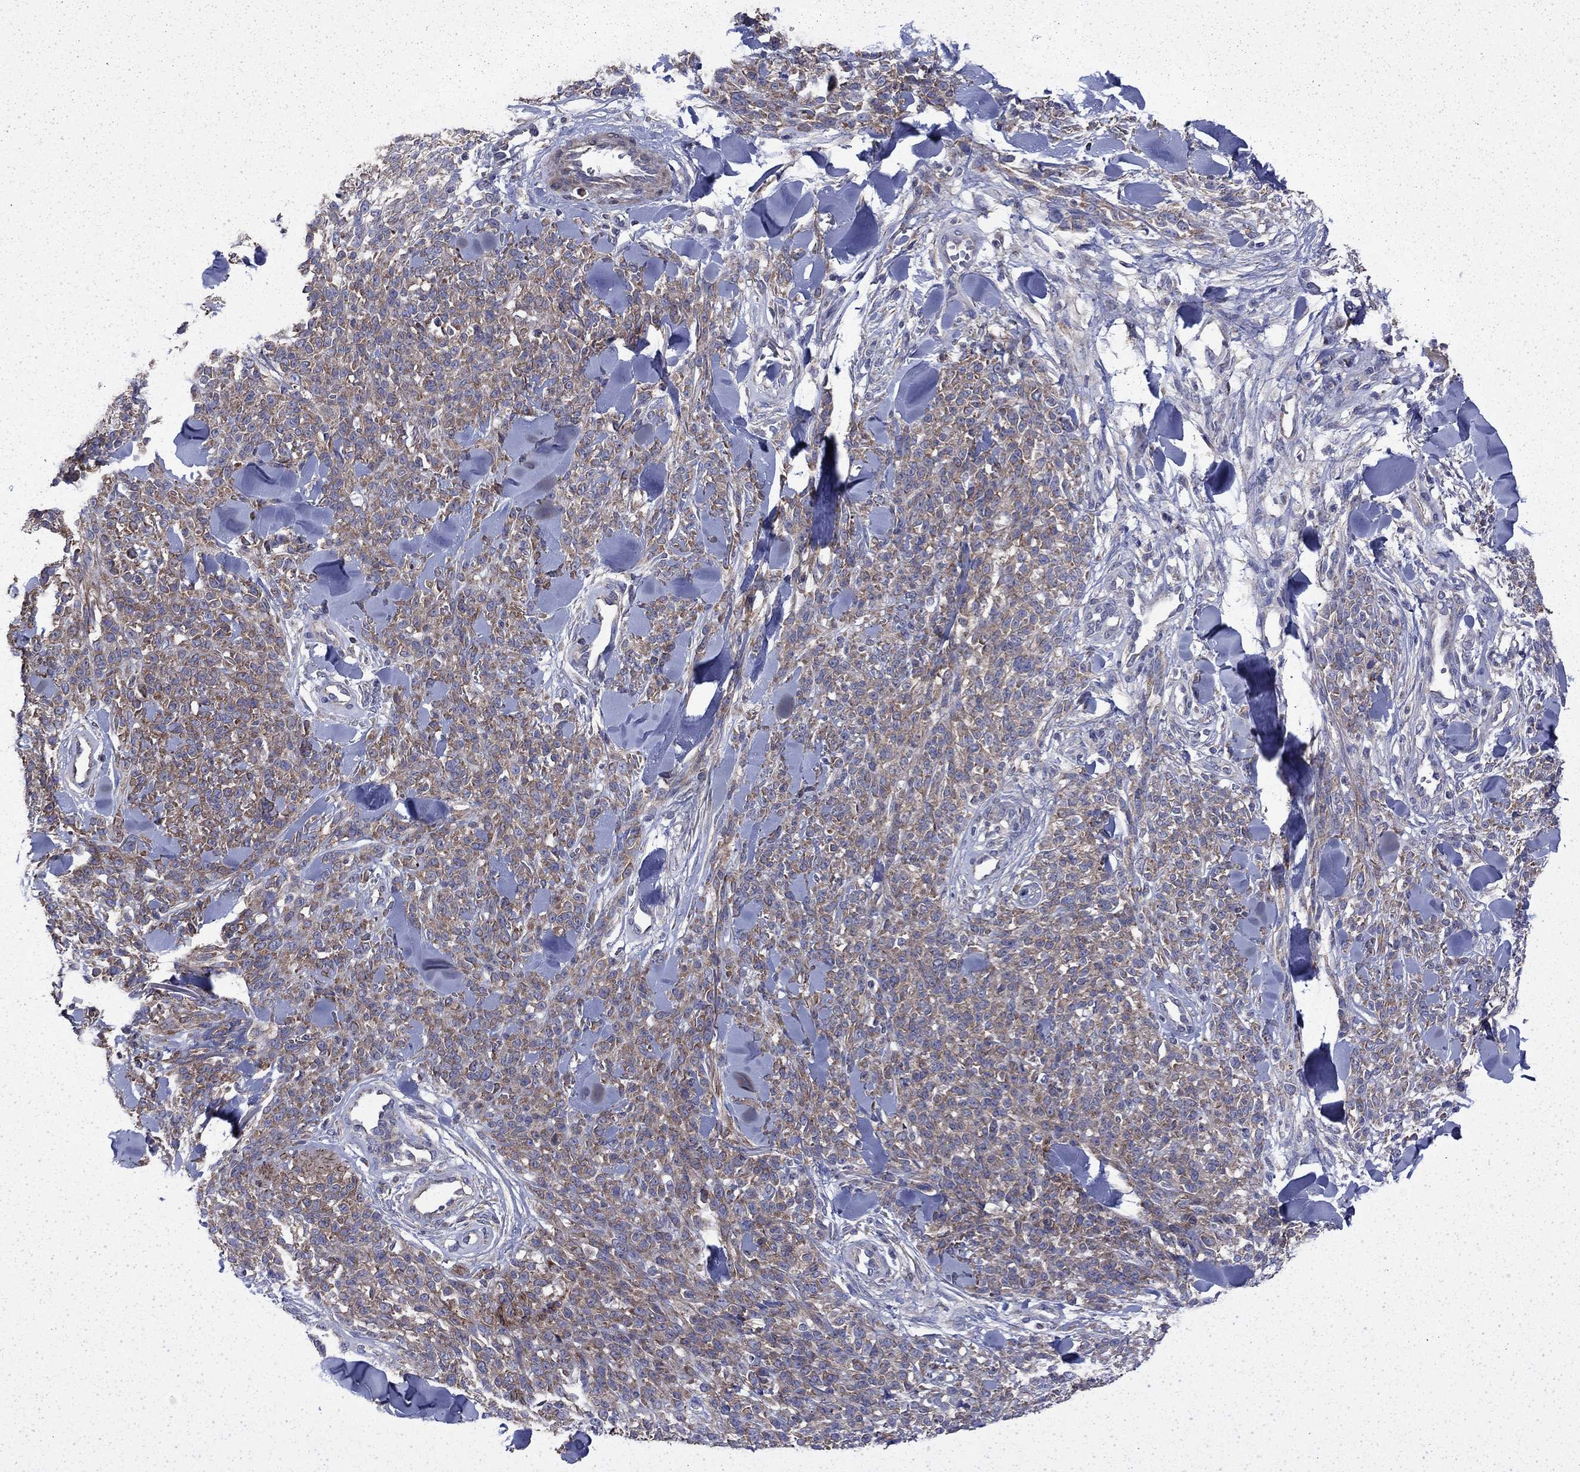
{"staining": {"intensity": "moderate", "quantity": ">75%", "location": "cytoplasmic/membranous"}, "tissue": "melanoma", "cell_type": "Tumor cells", "image_type": "cancer", "snomed": [{"axis": "morphology", "description": "Malignant melanoma, NOS"}, {"axis": "topography", "description": "Skin"}, {"axis": "topography", "description": "Skin of trunk"}], "caption": "This is an image of IHC staining of malignant melanoma, which shows moderate staining in the cytoplasmic/membranous of tumor cells.", "gene": "DTNA", "patient": {"sex": "male", "age": 74}}